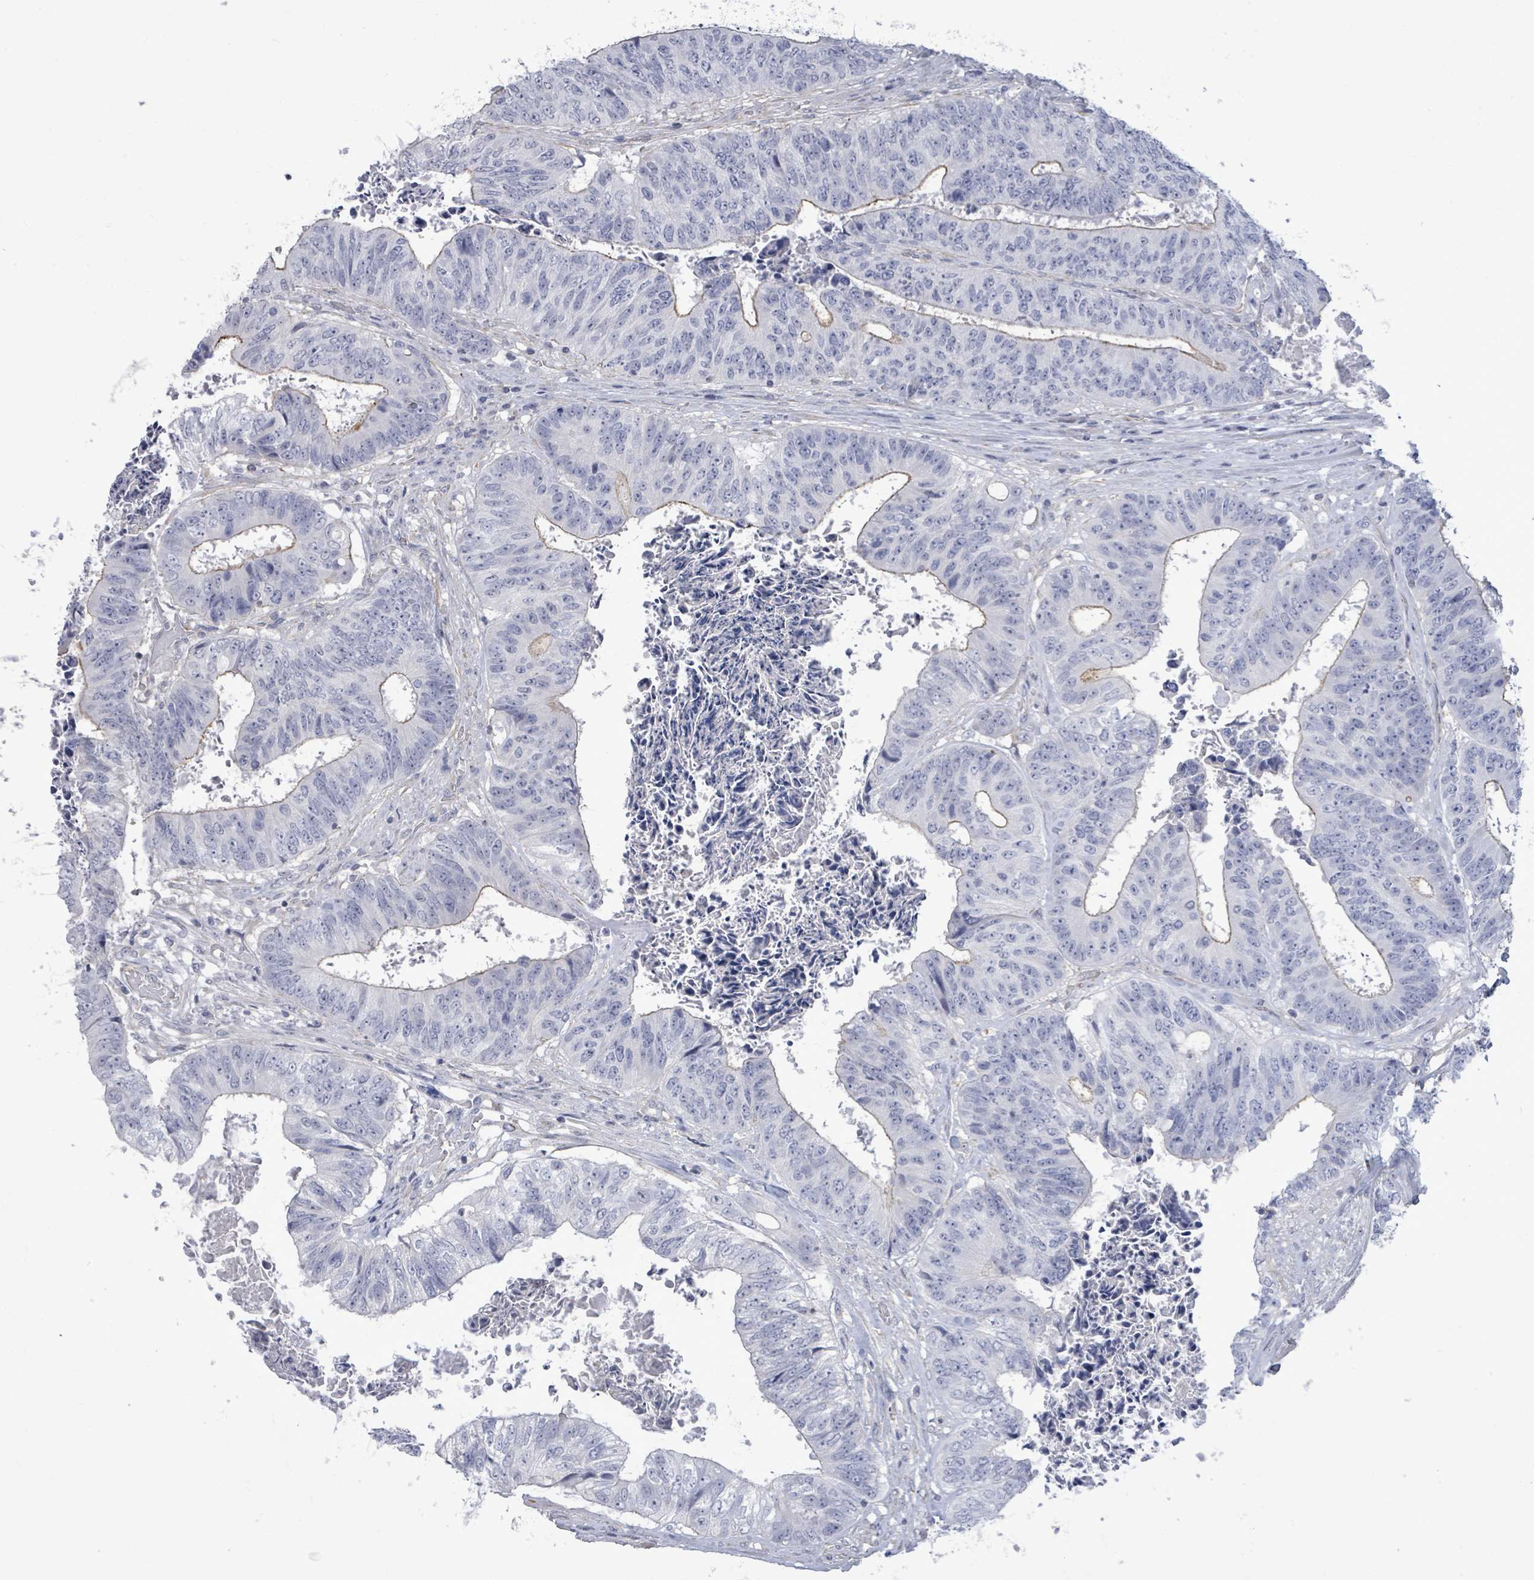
{"staining": {"intensity": "negative", "quantity": "none", "location": "none"}, "tissue": "colorectal cancer", "cell_type": "Tumor cells", "image_type": "cancer", "snomed": [{"axis": "morphology", "description": "Adenocarcinoma, NOS"}, {"axis": "topography", "description": "Rectum"}], "caption": "Protein analysis of colorectal cancer (adenocarcinoma) shows no significant expression in tumor cells.", "gene": "CT45A5", "patient": {"sex": "male", "age": 72}}